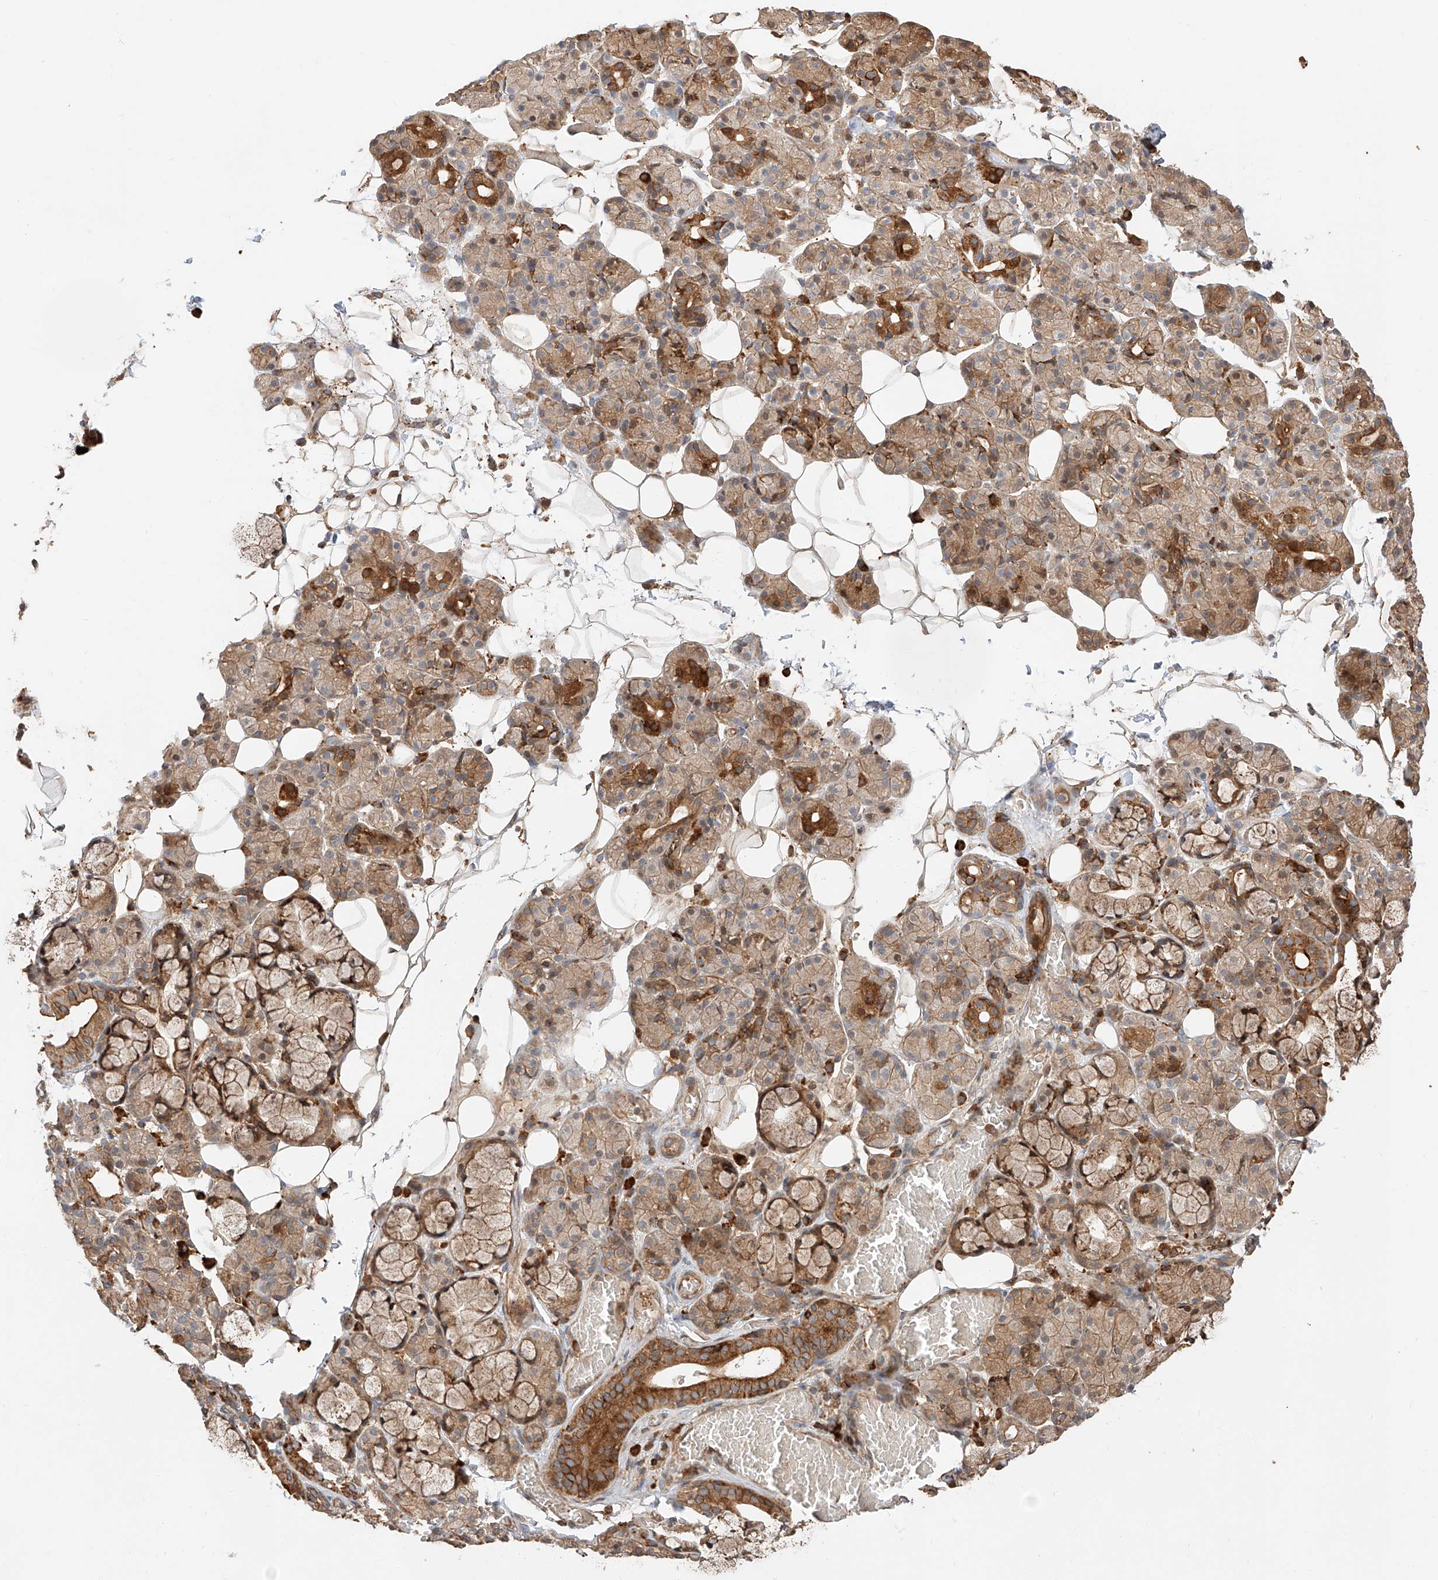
{"staining": {"intensity": "strong", "quantity": "25%-75%", "location": "cytoplasmic/membranous"}, "tissue": "salivary gland", "cell_type": "Glandular cells", "image_type": "normal", "snomed": [{"axis": "morphology", "description": "Normal tissue, NOS"}, {"axis": "topography", "description": "Salivary gland"}], "caption": "Immunohistochemical staining of unremarkable human salivary gland reveals strong cytoplasmic/membranous protein expression in about 25%-75% of glandular cells. (brown staining indicates protein expression, while blue staining denotes nuclei).", "gene": "ZNF84", "patient": {"sex": "male", "age": 63}}